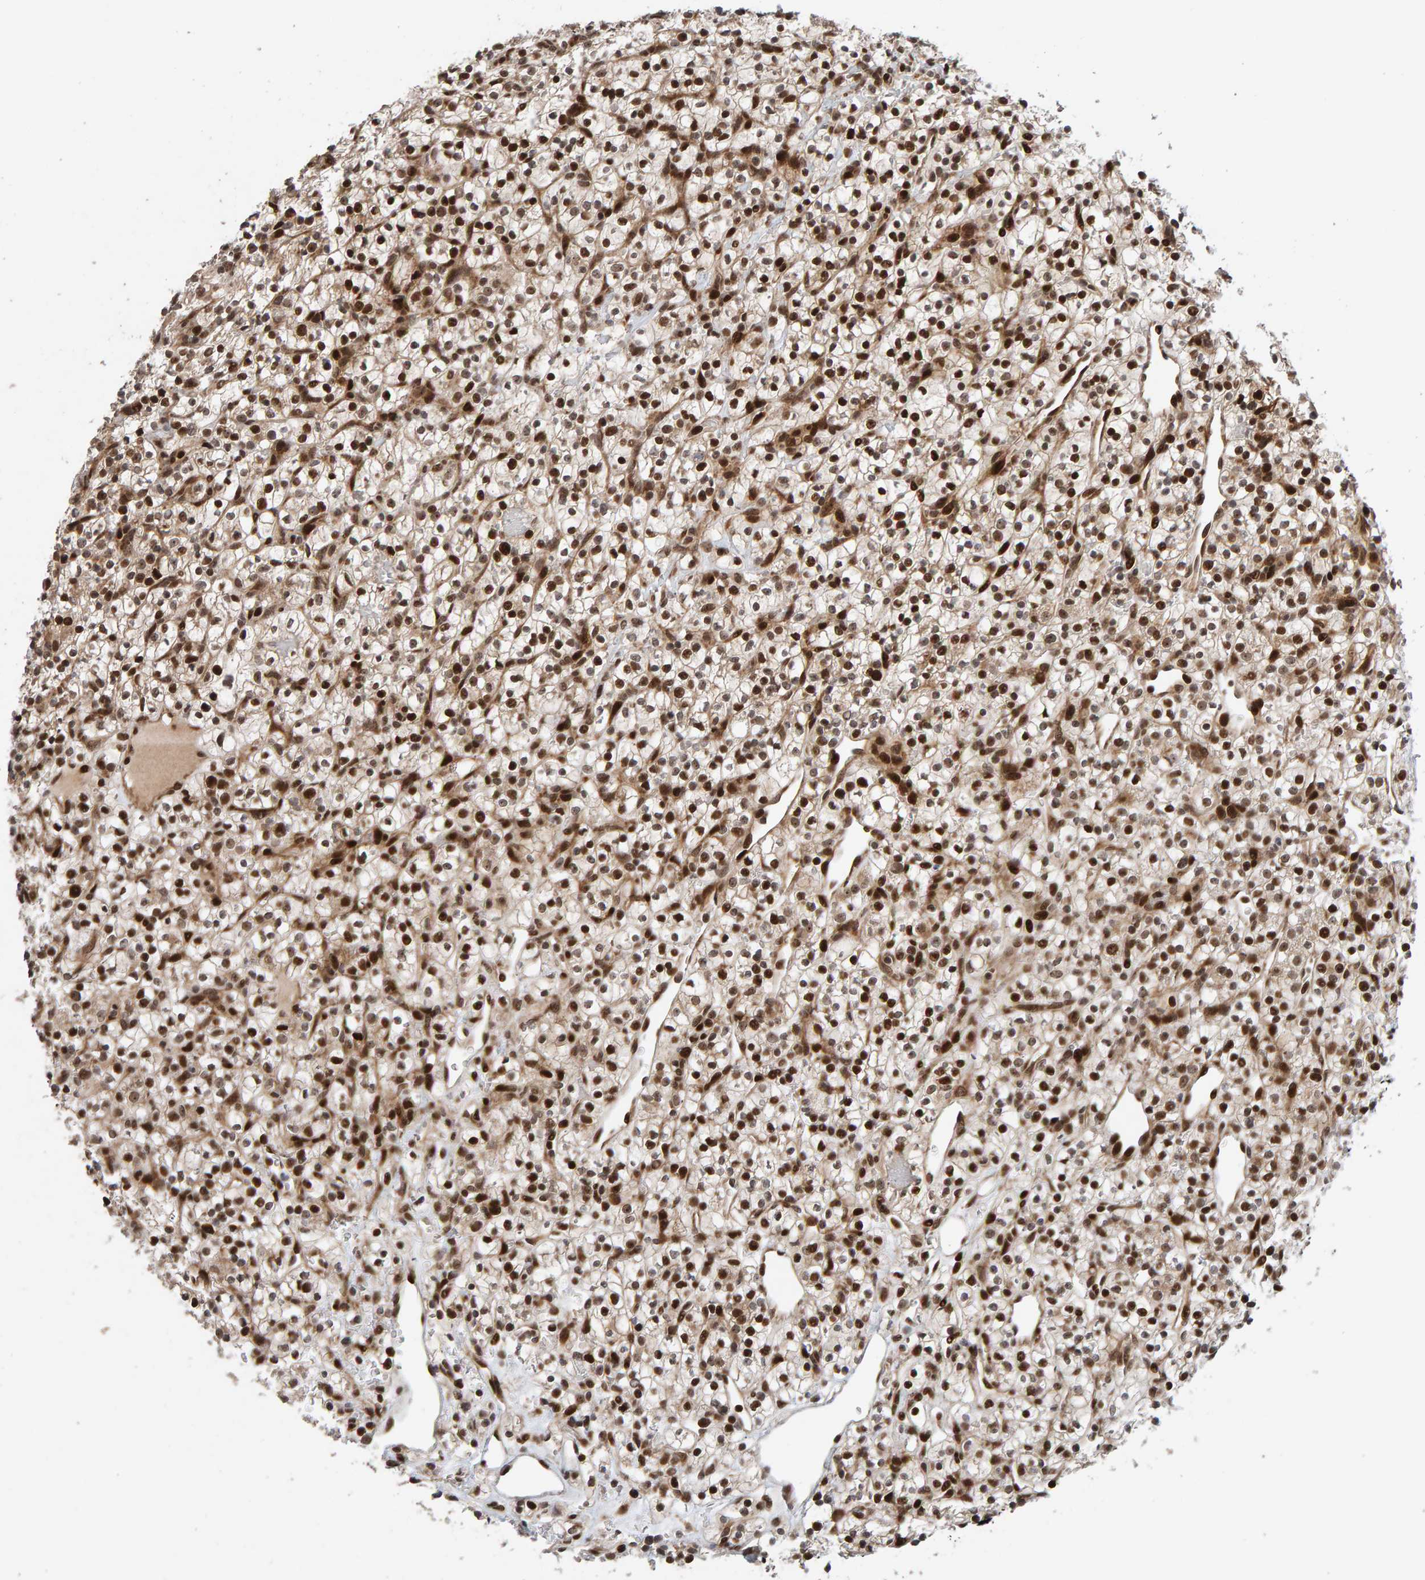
{"staining": {"intensity": "strong", "quantity": ">75%", "location": "nuclear"}, "tissue": "renal cancer", "cell_type": "Tumor cells", "image_type": "cancer", "snomed": [{"axis": "morphology", "description": "Adenocarcinoma, NOS"}, {"axis": "topography", "description": "Kidney"}], "caption": "This image reveals immunohistochemistry (IHC) staining of human renal adenocarcinoma, with high strong nuclear positivity in about >75% of tumor cells.", "gene": "CHD4", "patient": {"sex": "female", "age": 57}}